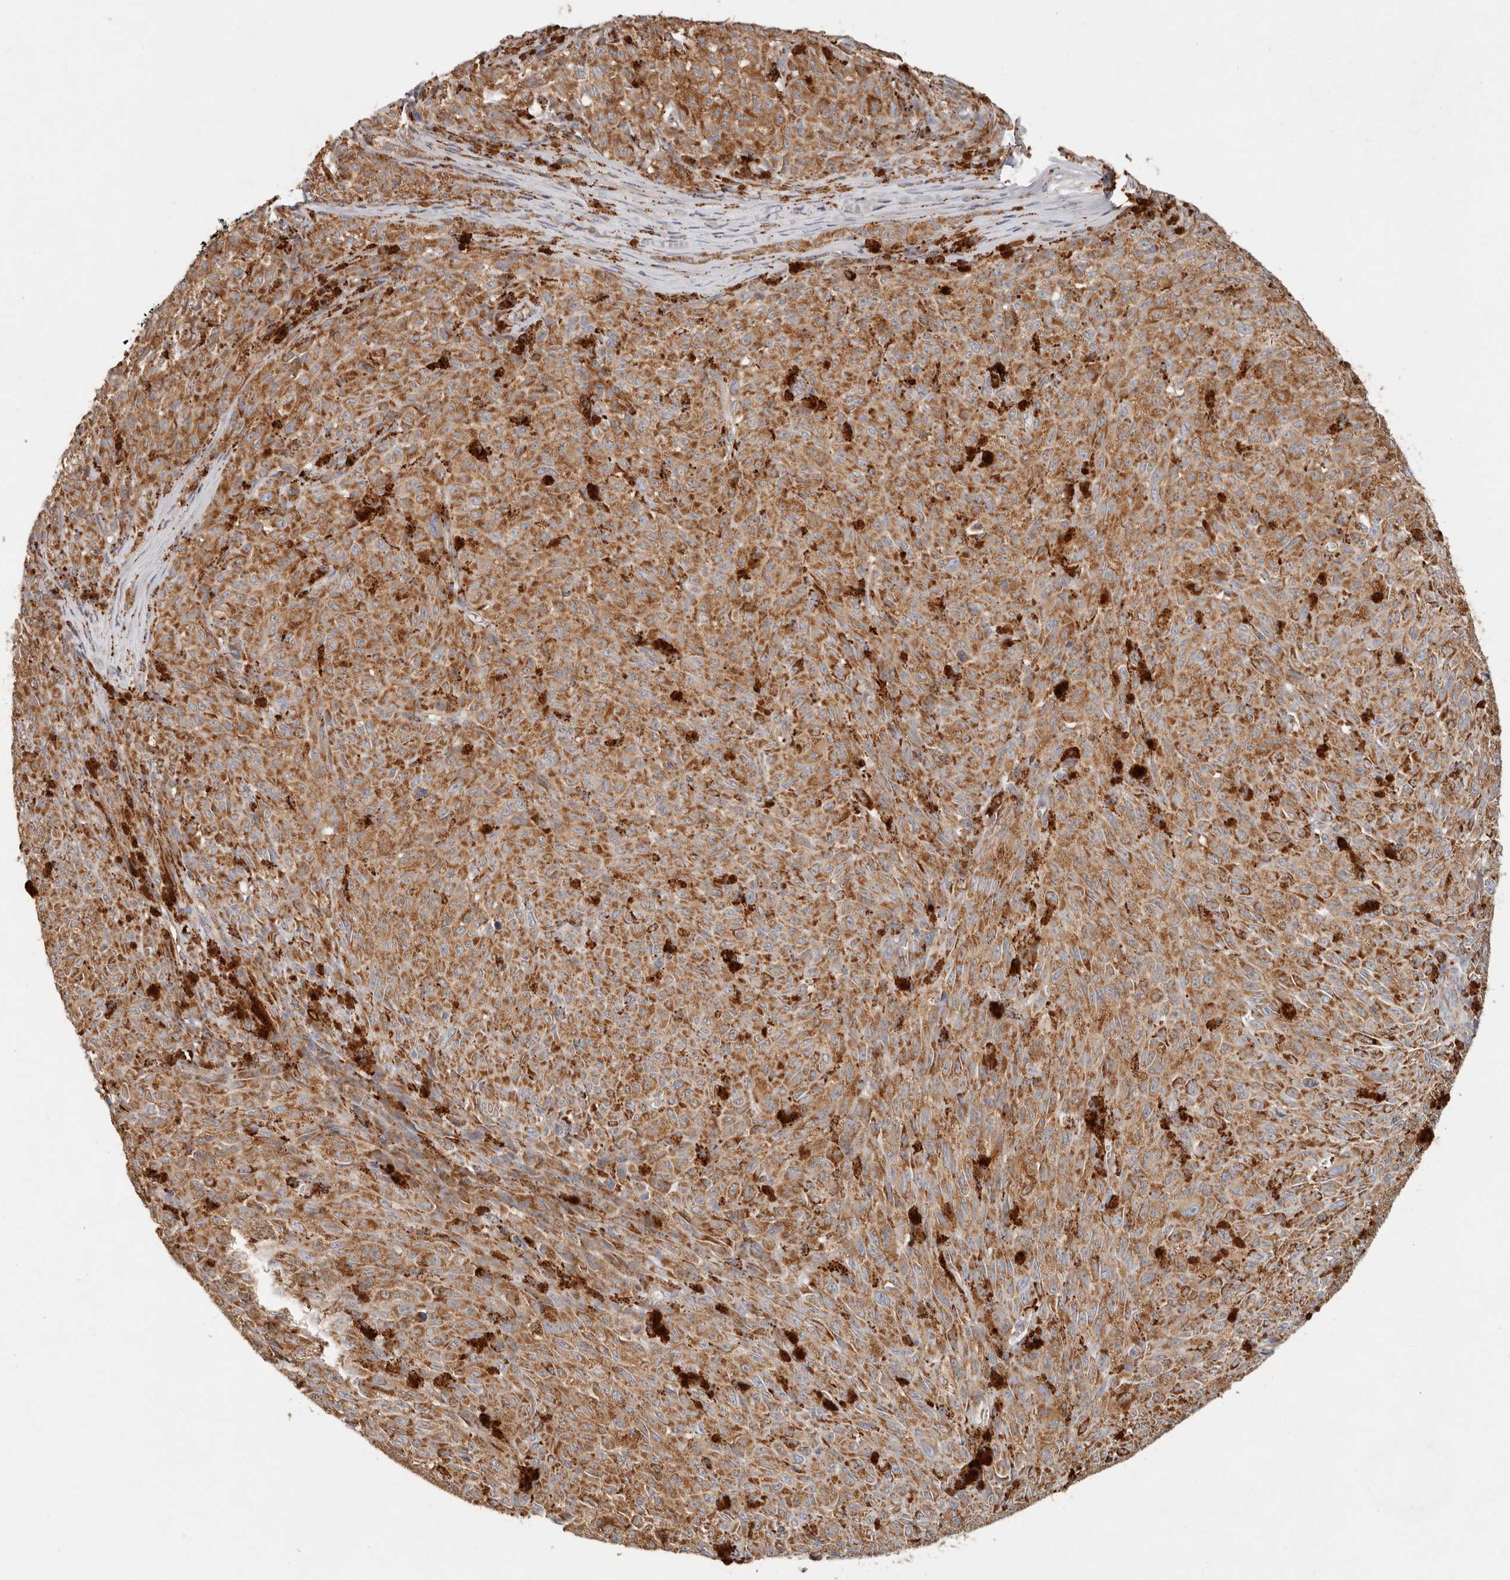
{"staining": {"intensity": "strong", "quantity": ">75%", "location": "cytoplasmic/membranous"}, "tissue": "melanoma", "cell_type": "Tumor cells", "image_type": "cancer", "snomed": [{"axis": "morphology", "description": "Malignant melanoma, NOS"}, {"axis": "topography", "description": "Skin"}], "caption": "This histopathology image exhibits immunohistochemistry staining of human melanoma, with high strong cytoplasmic/membranous positivity in about >75% of tumor cells.", "gene": "ARHGEF10L", "patient": {"sex": "female", "age": 82}}